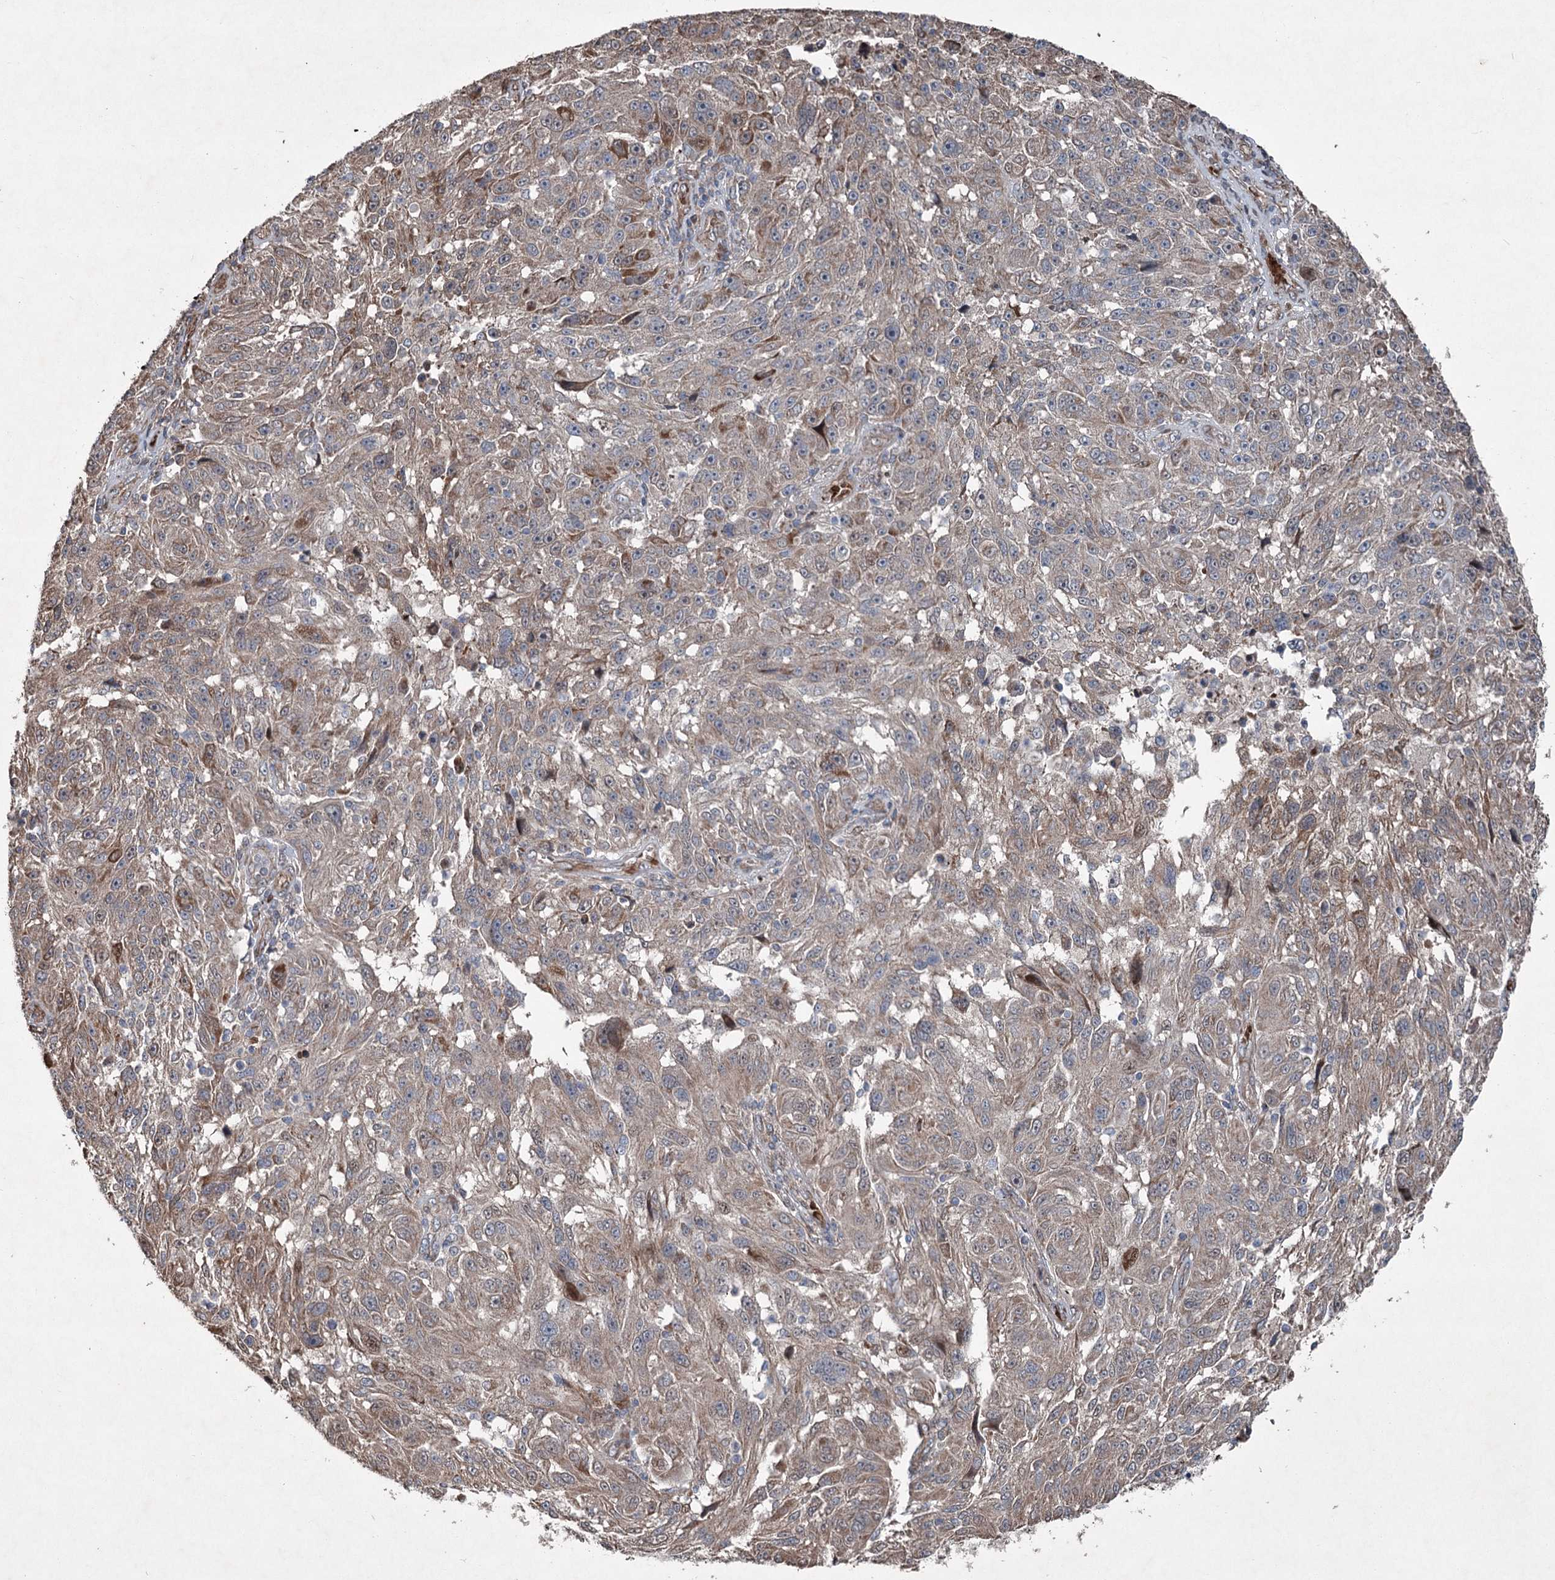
{"staining": {"intensity": "moderate", "quantity": ">75%", "location": "cytoplasmic/membranous"}, "tissue": "melanoma", "cell_type": "Tumor cells", "image_type": "cancer", "snomed": [{"axis": "morphology", "description": "Malignant melanoma, NOS"}, {"axis": "topography", "description": "Skin"}], "caption": "The image displays a brown stain indicating the presence of a protein in the cytoplasmic/membranous of tumor cells in malignant melanoma.", "gene": "SERINC5", "patient": {"sex": "male", "age": 53}}